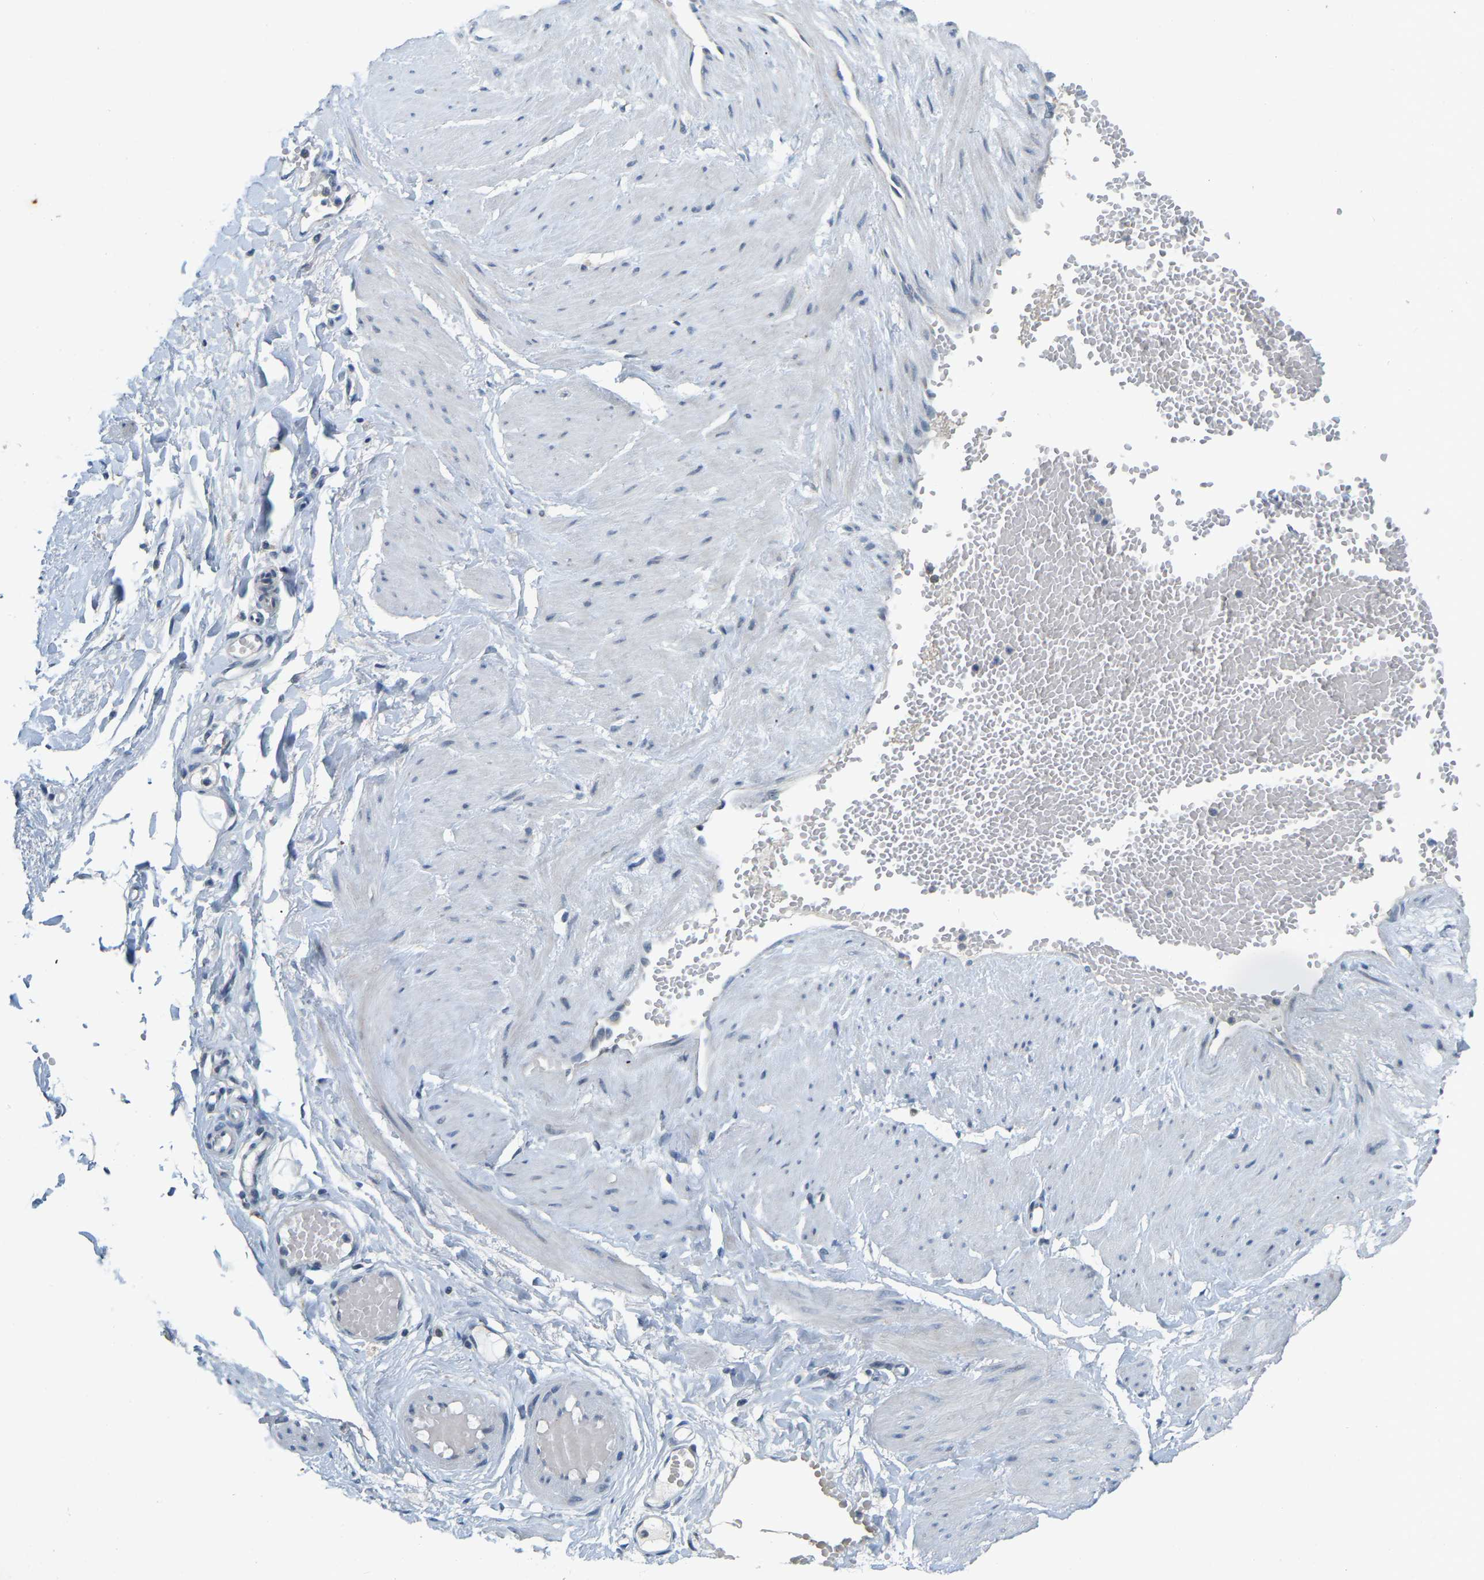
{"staining": {"intensity": "negative", "quantity": "none", "location": "none"}, "tissue": "adipose tissue", "cell_type": "Adipocytes", "image_type": "normal", "snomed": [{"axis": "morphology", "description": "Normal tissue, NOS"}, {"axis": "topography", "description": "Soft tissue"}], "caption": "Human adipose tissue stained for a protein using immunohistochemistry (IHC) demonstrates no staining in adipocytes.", "gene": "ENSG00000283765", "patient": {"sex": "male", "age": 72}}